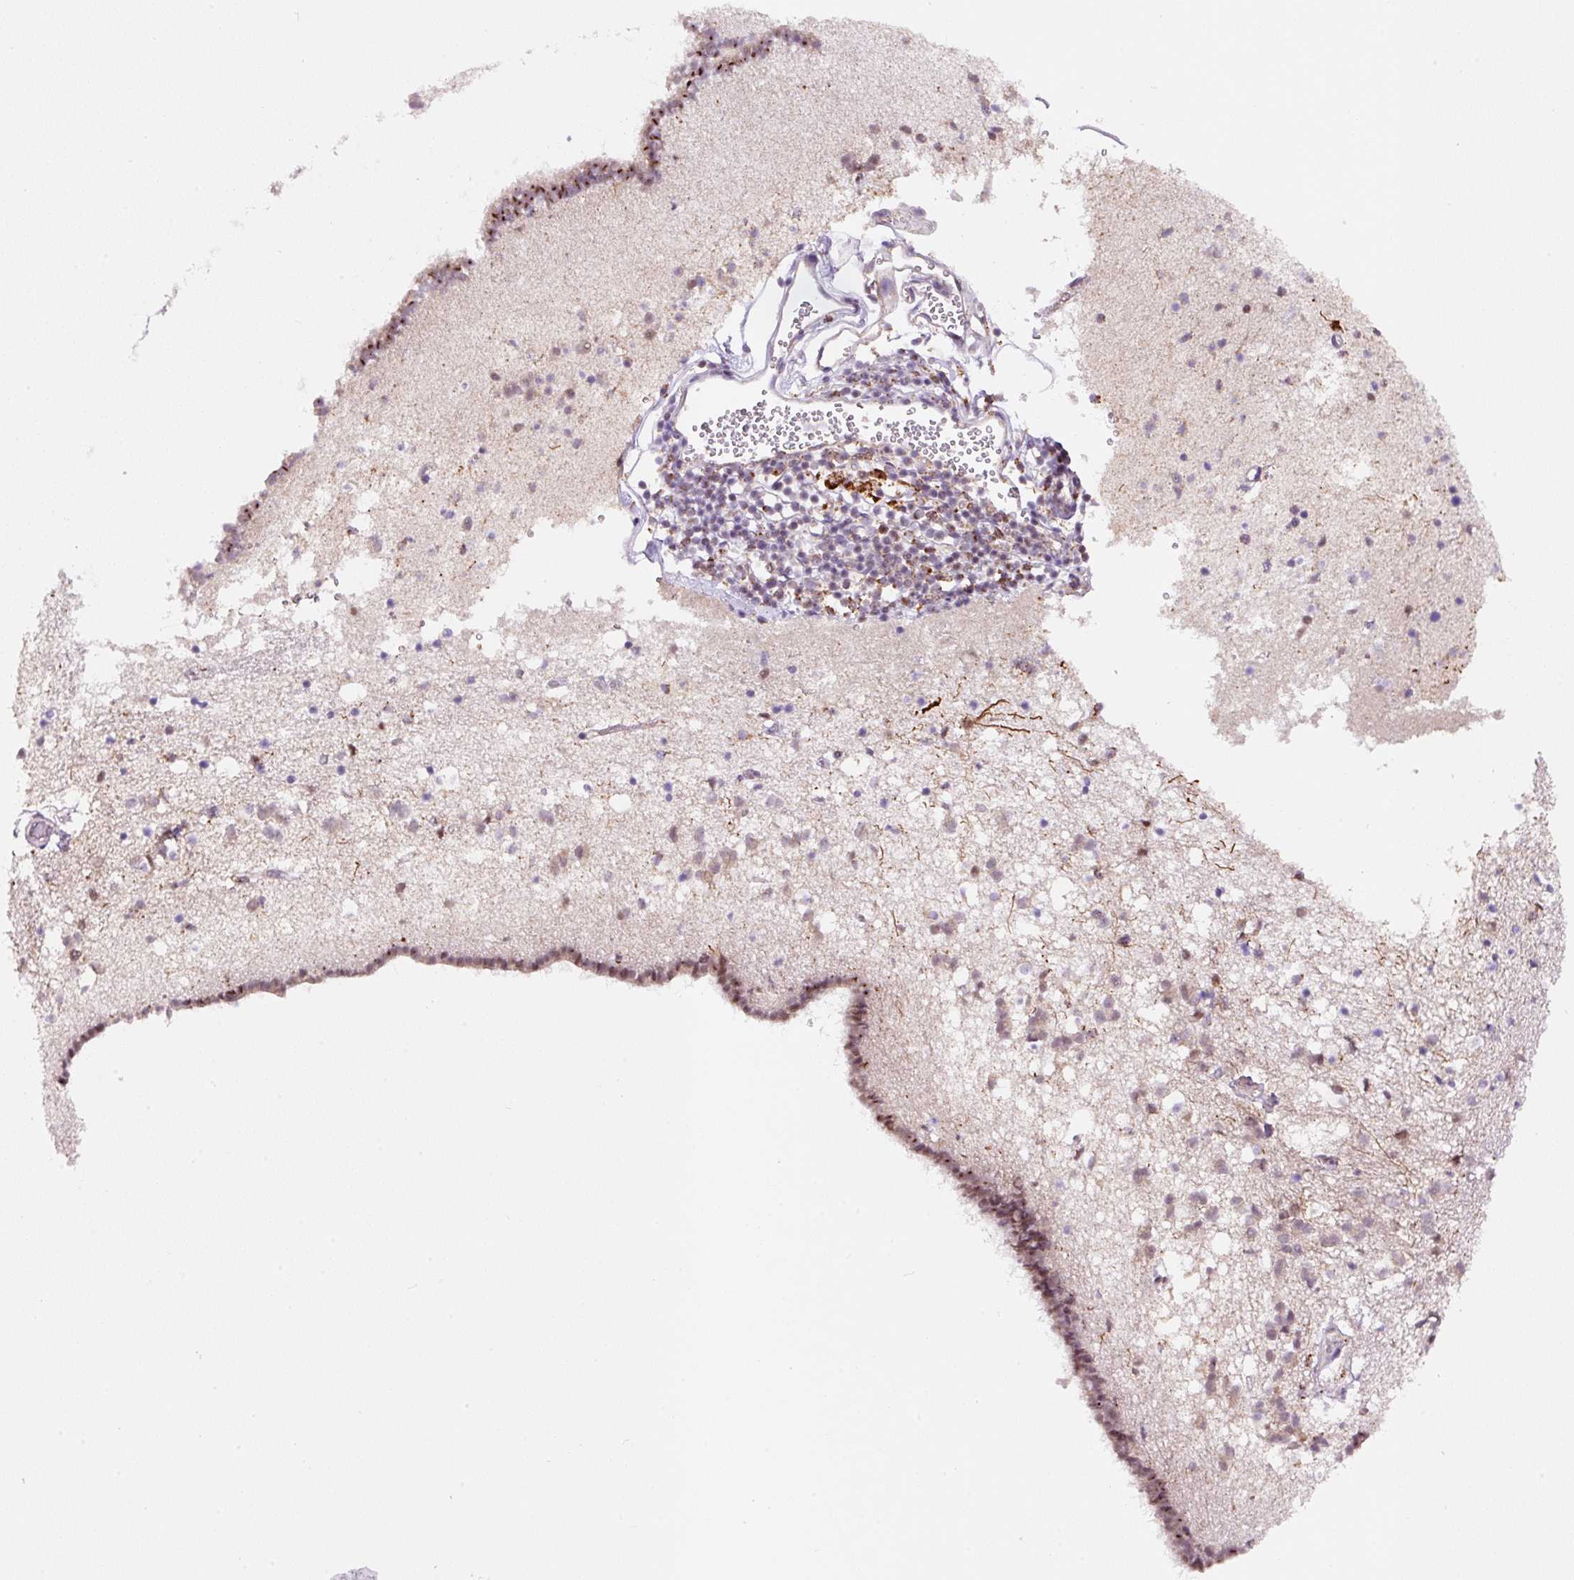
{"staining": {"intensity": "negative", "quantity": "none", "location": "none"}, "tissue": "caudate", "cell_type": "Glial cells", "image_type": "normal", "snomed": [{"axis": "morphology", "description": "Normal tissue, NOS"}, {"axis": "topography", "description": "Lateral ventricle wall"}], "caption": "The image exhibits no staining of glial cells in benign caudate. Brightfield microscopy of immunohistochemistry stained with DAB (brown) and hematoxylin (blue), captured at high magnification.", "gene": "PCK2", "patient": {"sex": "male", "age": 58}}